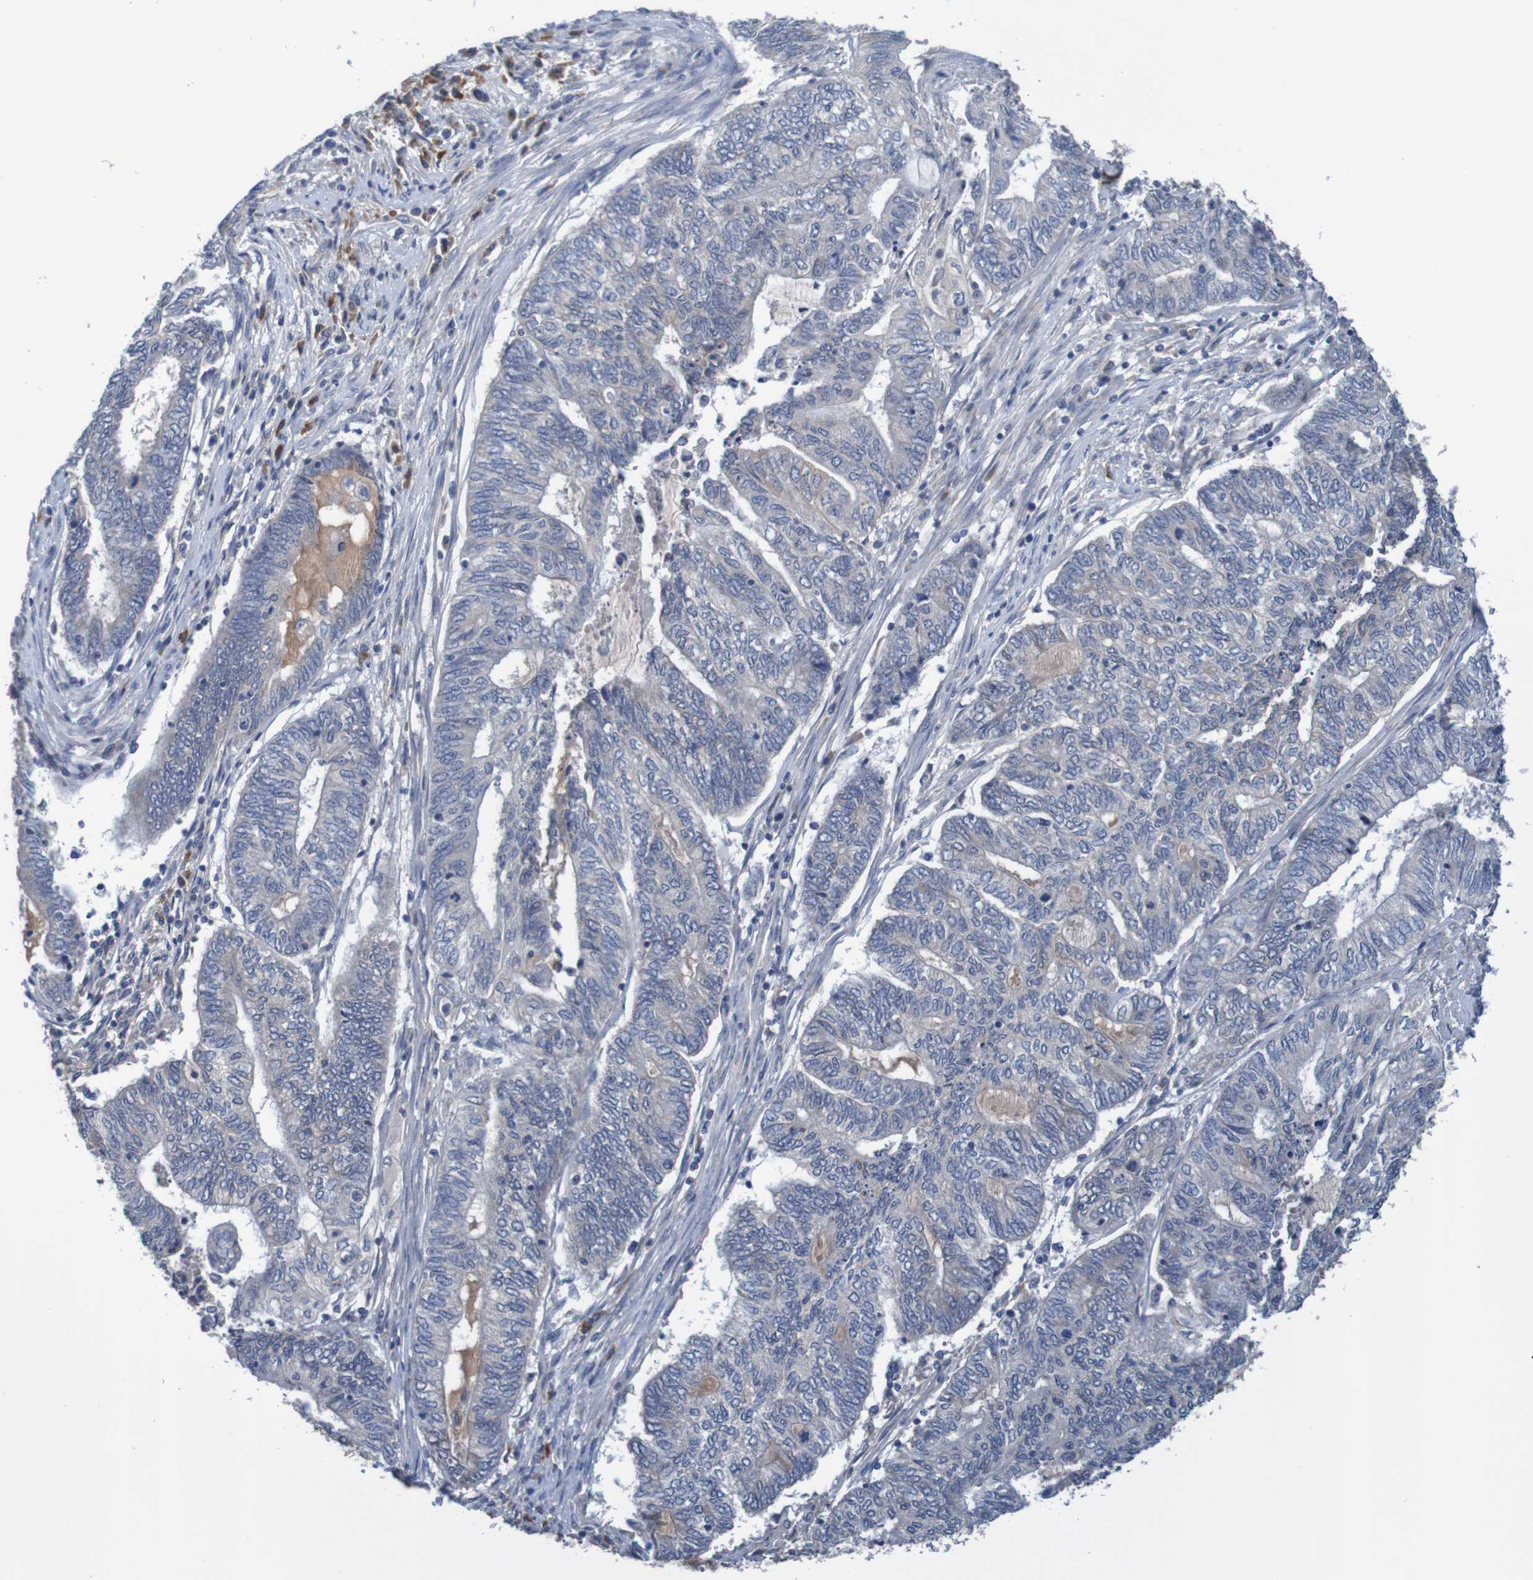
{"staining": {"intensity": "negative", "quantity": "none", "location": "none"}, "tissue": "endometrial cancer", "cell_type": "Tumor cells", "image_type": "cancer", "snomed": [{"axis": "morphology", "description": "Adenocarcinoma, NOS"}, {"axis": "topography", "description": "Uterus"}, {"axis": "topography", "description": "Endometrium"}], "caption": "This is a micrograph of immunohistochemistry (IHC) staining of endometrial adenocarcinoma, which shows no staining in tumor cells.", "gene": "LTA", "patient": {"sex": "female", "age": 70}}